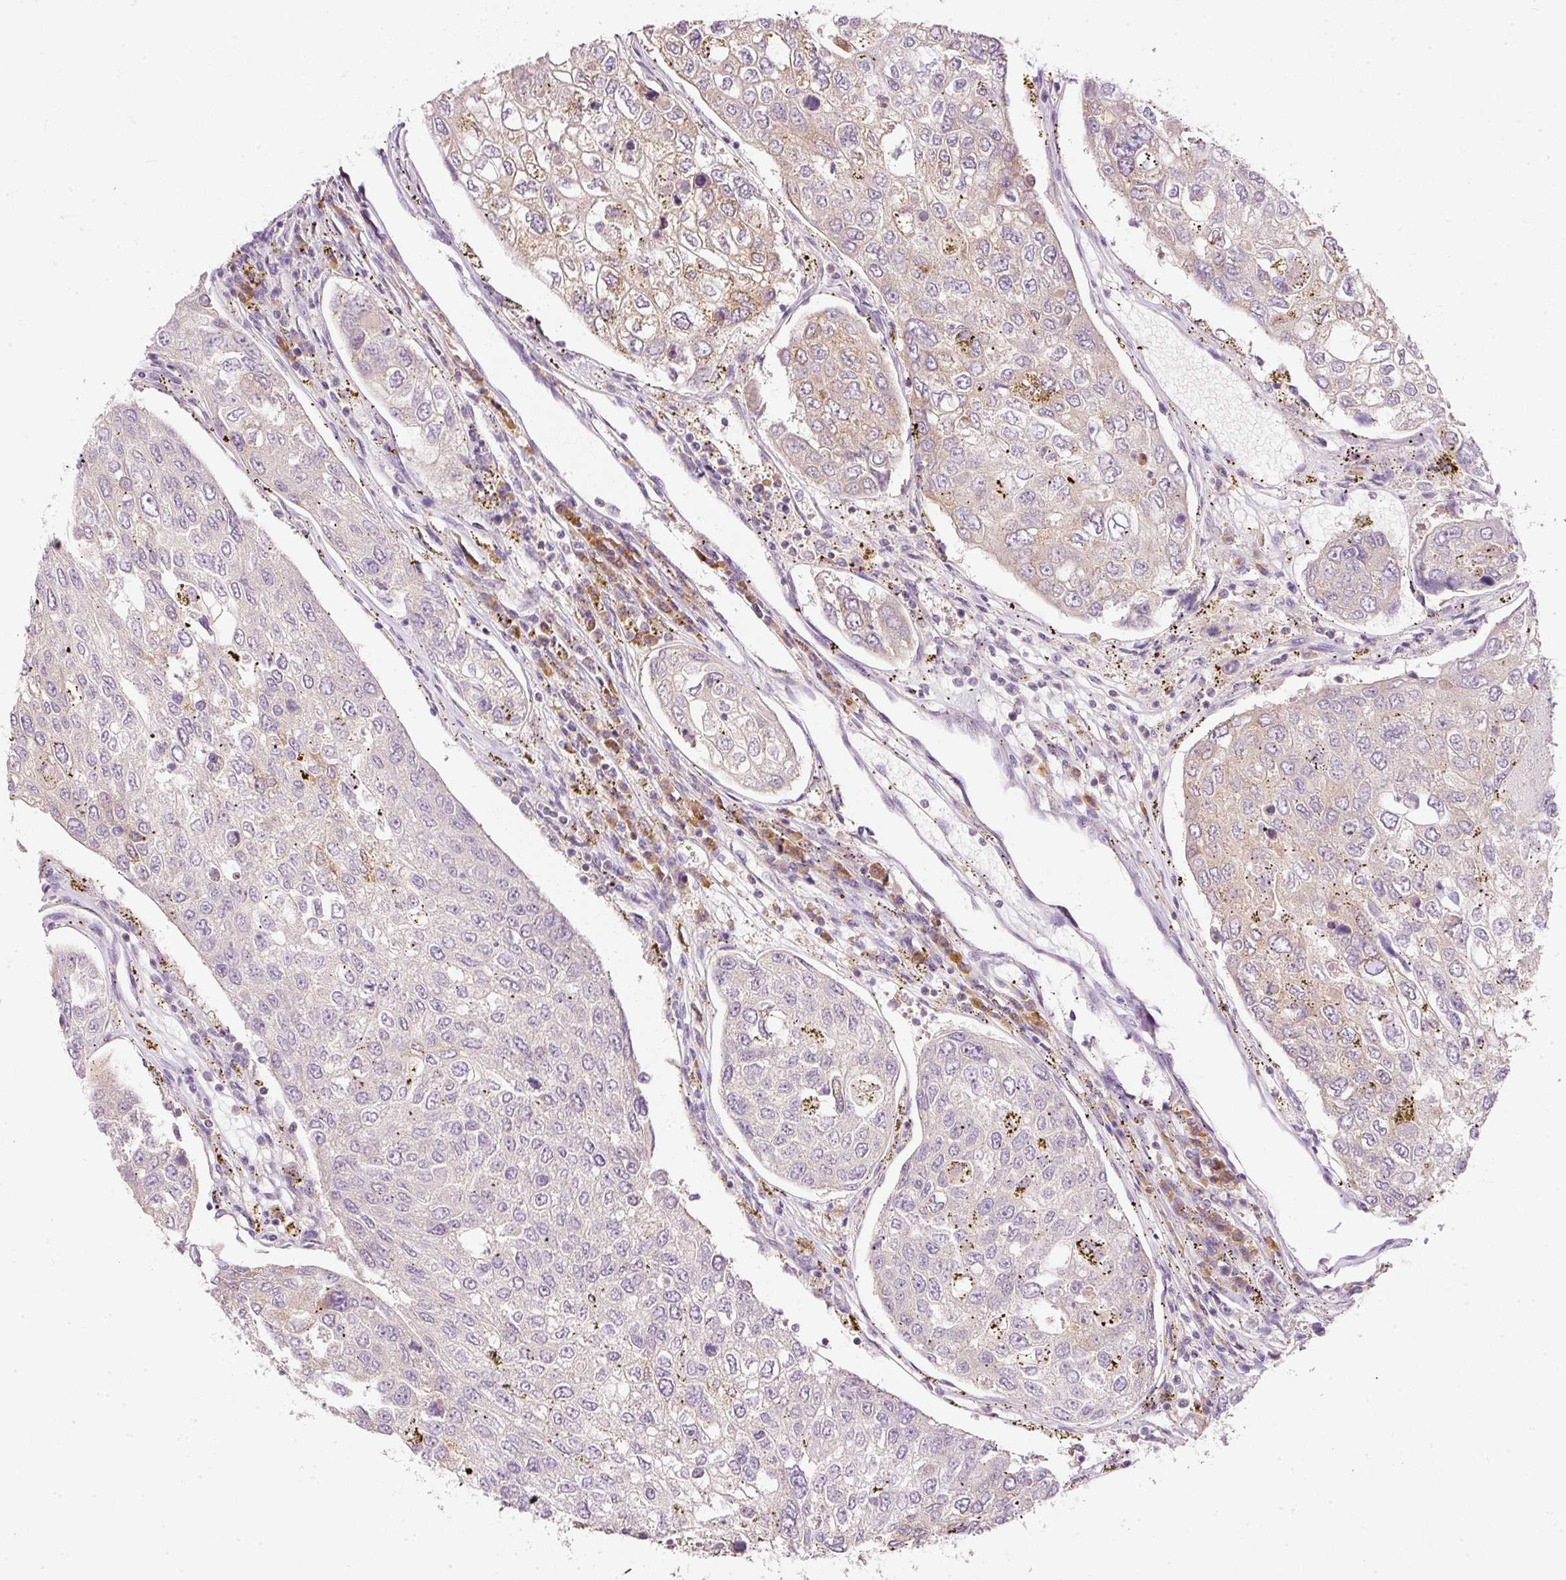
{"staining": {"intensity": "weak", "quantity": "<25%", "location": "cytoplasmic/membranous"}, "tissue": "urothelial cancer", "cell_type": "Tumor cells", "image_type": "cancer", "snomed": [{"axis": "morphology", "description": "Urothelial carcinoma, High grade"}, {"axis": "topography", "description": "Lymph node"}, {"axis": "topography", "description": "Urinary bladder"}], "caption": "Tumor cells show no significant protein expression in urothelial cancer.", "gene": "RNF167", "patient": {"sex": "male", "age": 51}}